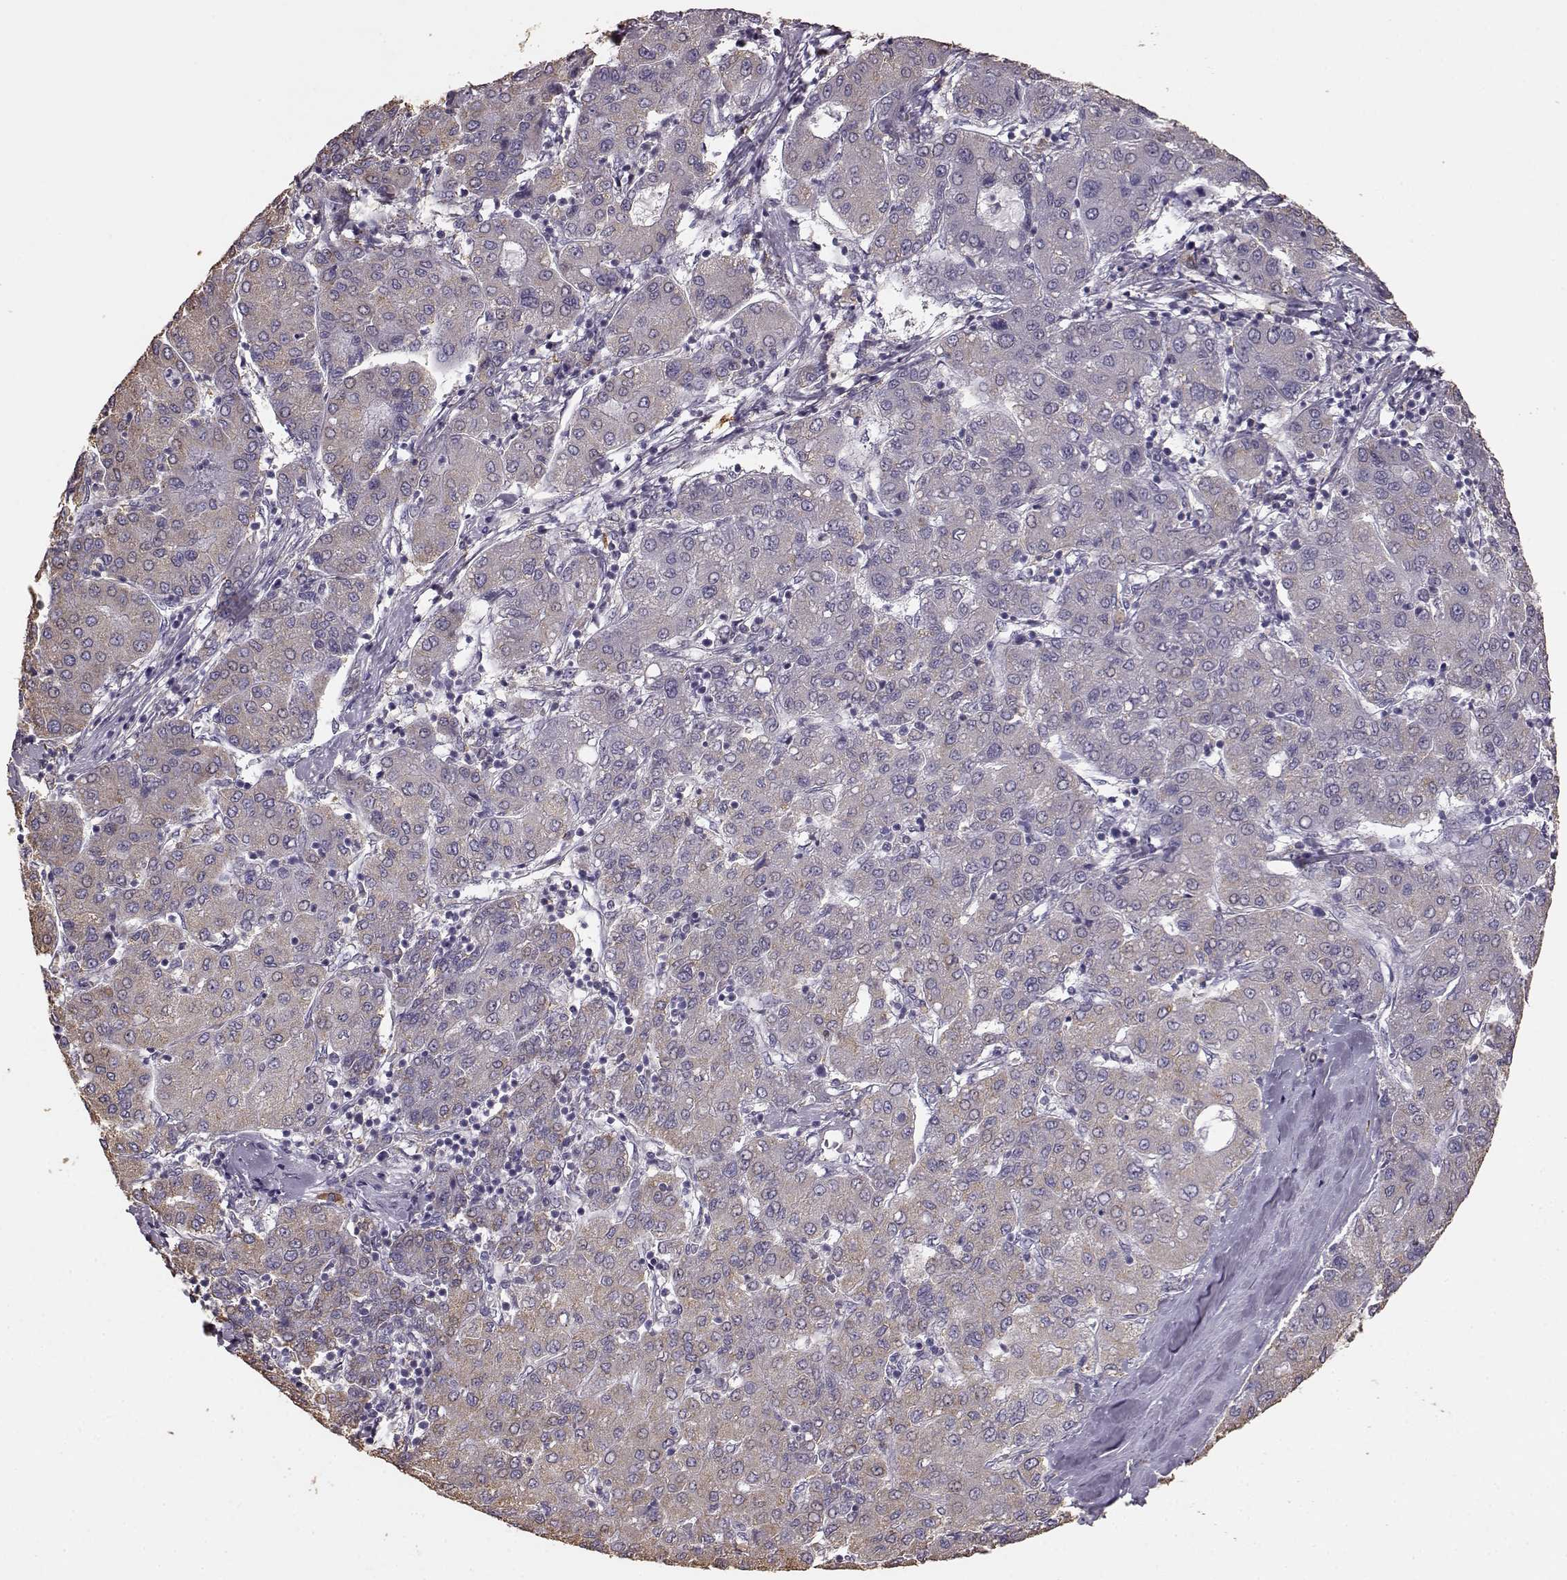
{"staining": {"intensity": "weak", "quantity": "25%-75%", "location": "cytoplasmic/membranous"}, "tissue": "liver cancer", "cell_type": "Tumor cells", "image_type": "cancer", "snomed": [{"axis": "morphology", "description": "Carcinoma, Hepatocellular, NOS"}, {"axis": "topography", "description": "Liver"}], "caption": "A low amount of weak cytoplasmic/membranous positivity is appreciated in approximately 25%-75% of tumor cells in liver cancer tissue.", "gene": "GABRG3", "patient": {"sex": "male", "age": 65}}